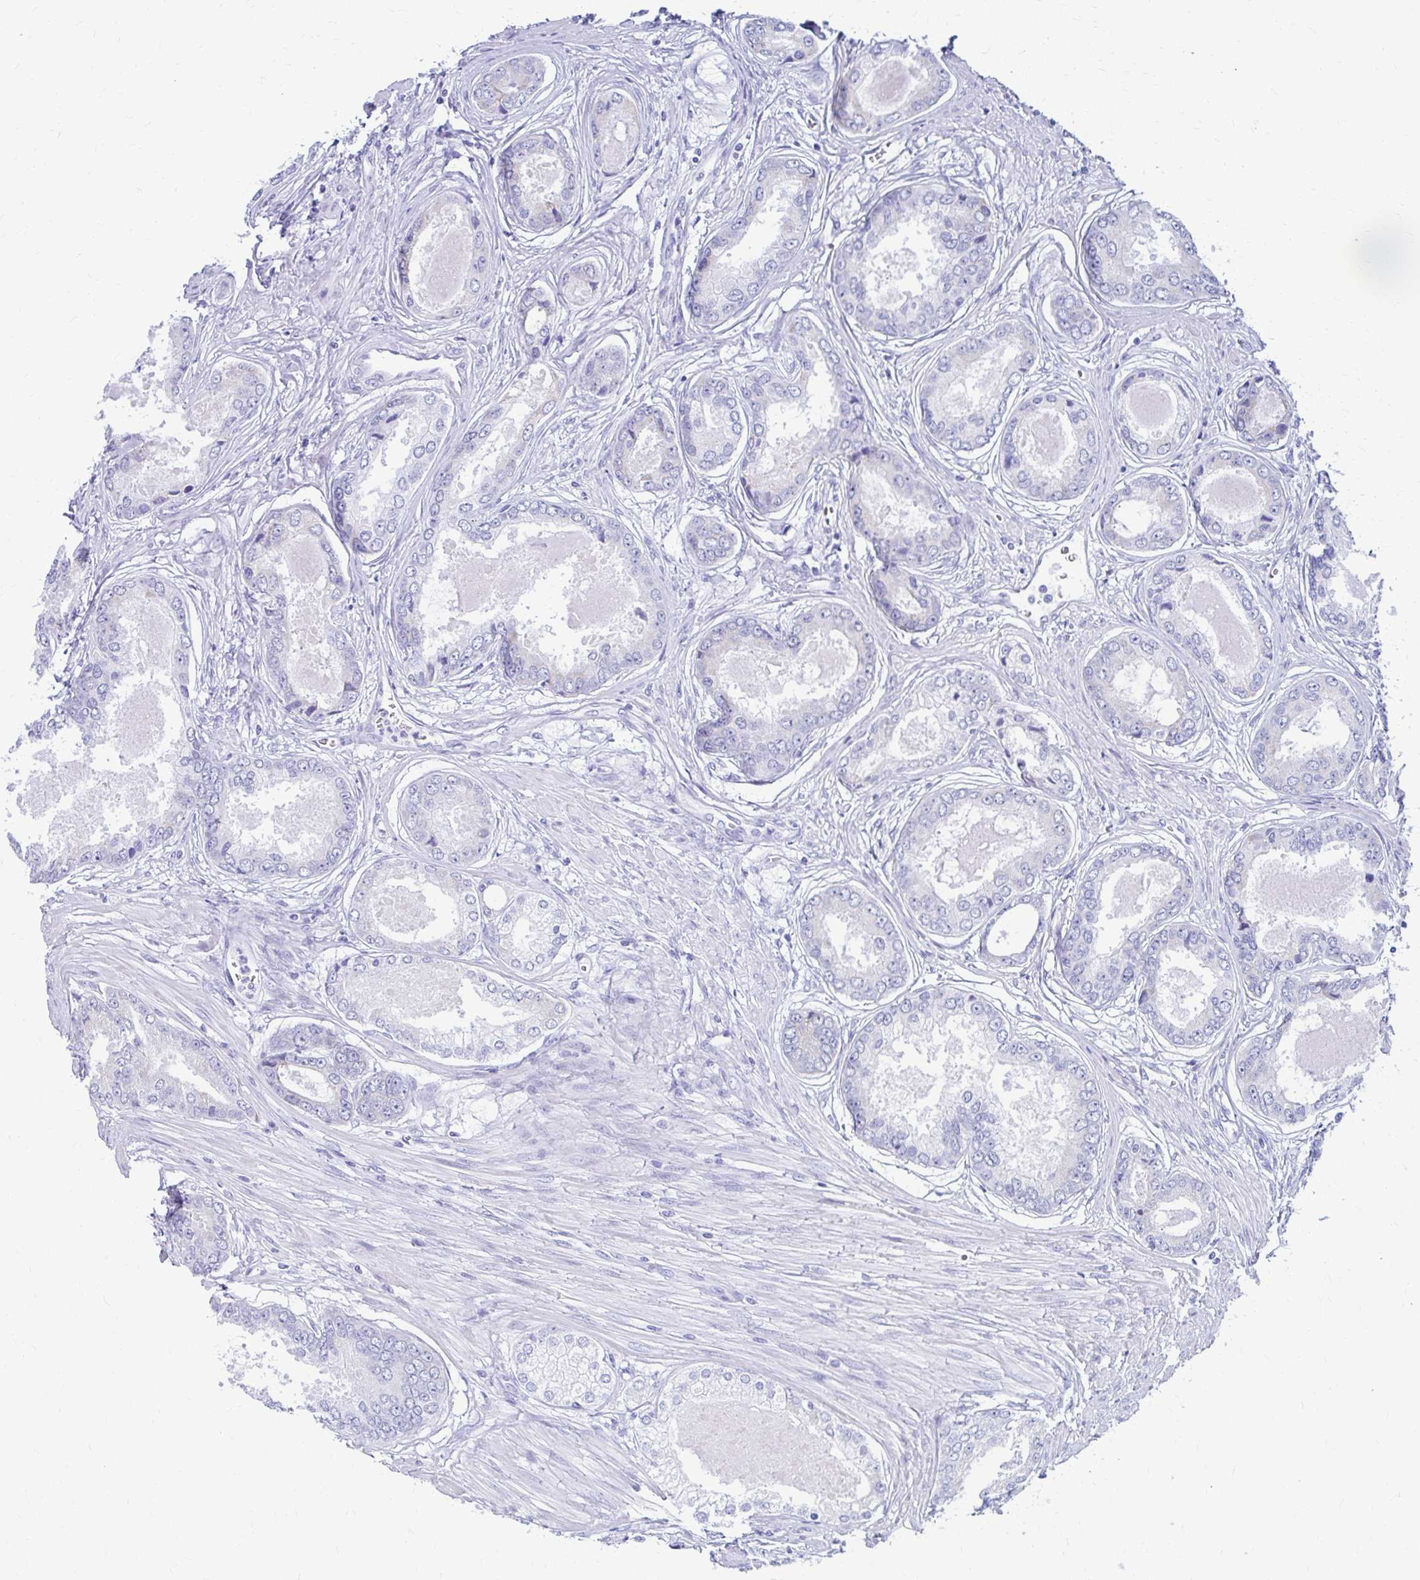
{"staining": {"intensity": "negative", "quantity": "none", "location": "none"}, "tissue": "prostate cancer", "cell_type": "Tumor cells", "image_type": "cancer", "snomed": [{"axis": "morphology", "description": "Adenocarcinoma, Low grade"}, {"axis": "topography", "description": "Prostate"}], "caption": "The micrograph exhibits no significant positivity in tumor cells of prostate cancer.", "gene": "NSG2", "patient": {"sex": "male", "age": 68}}